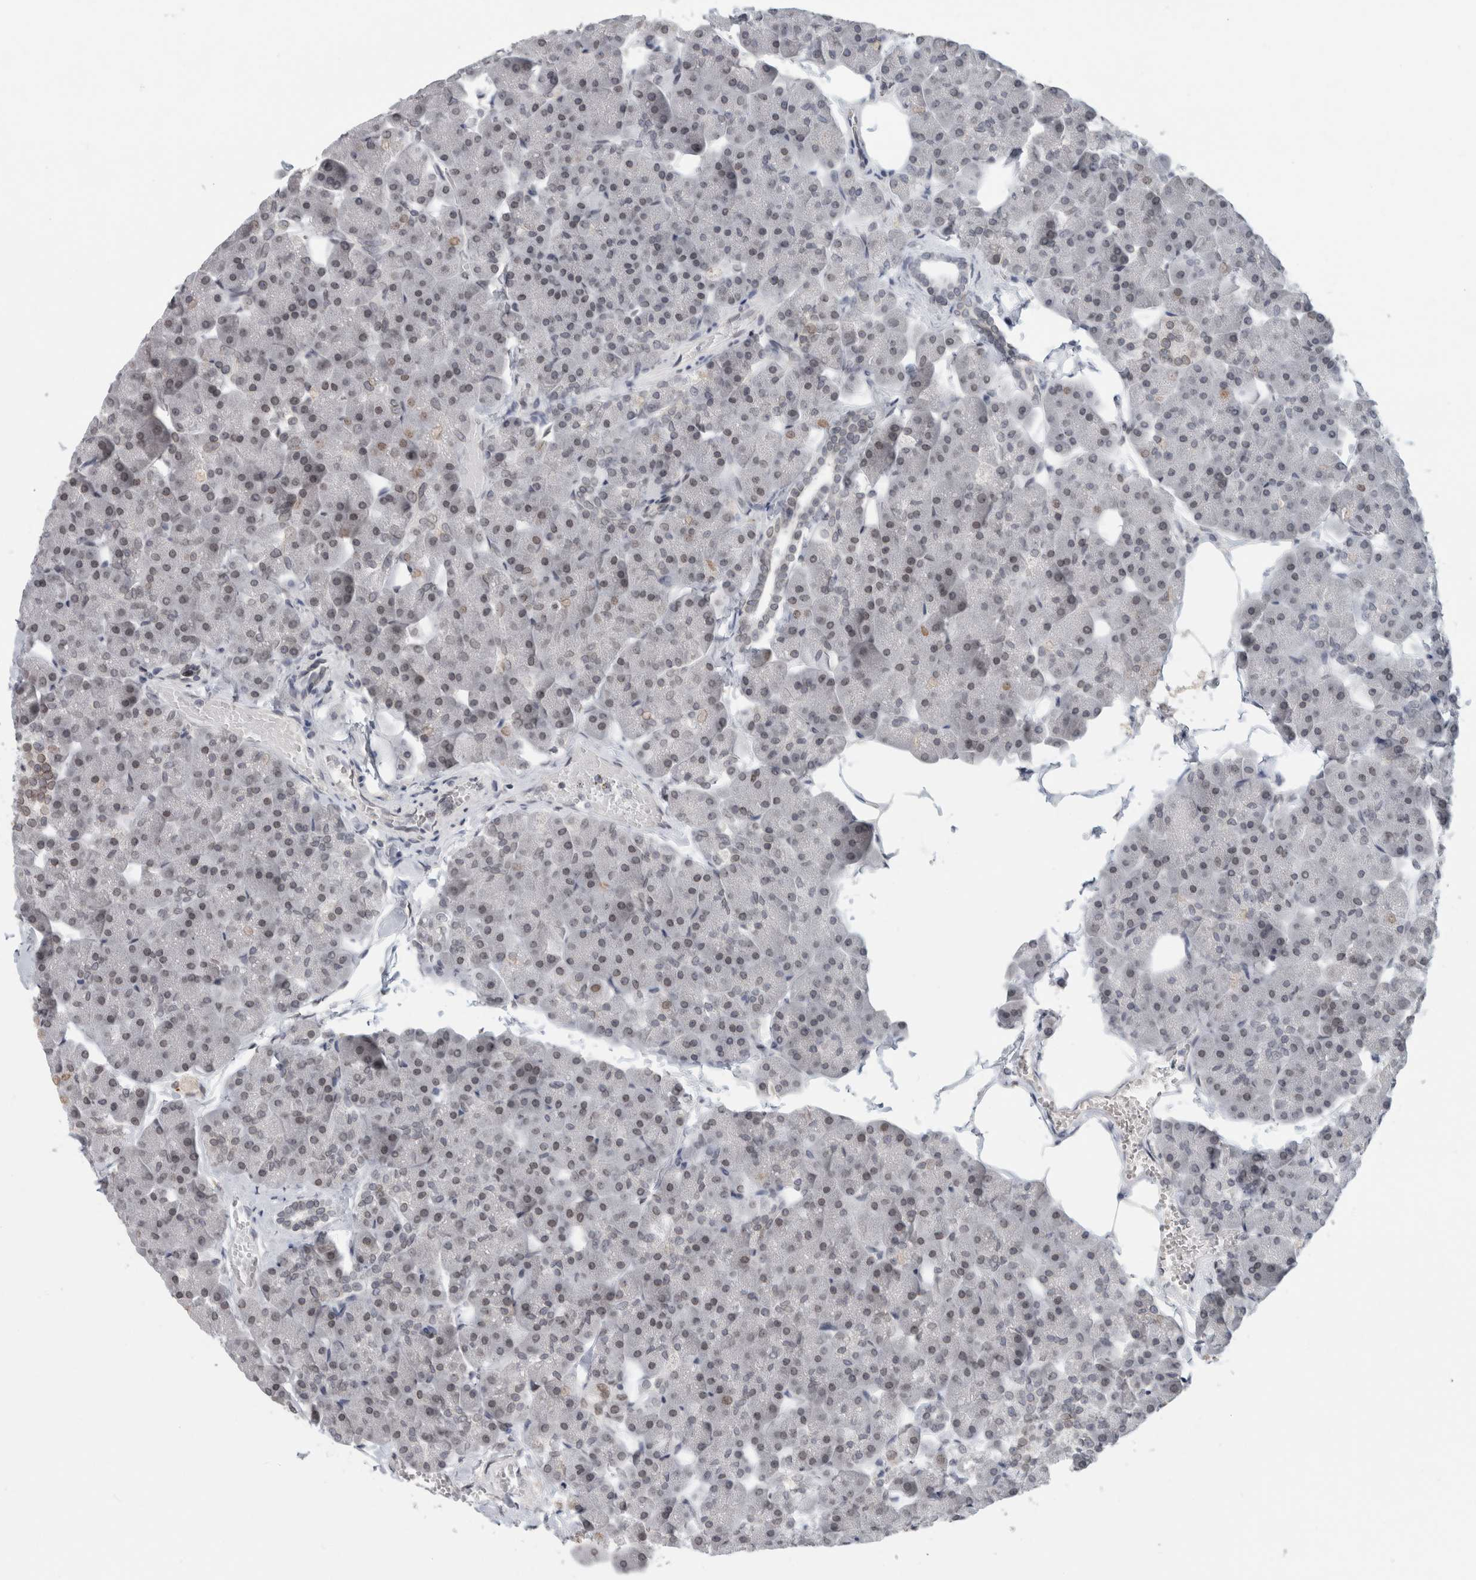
{"staining": {"intensity": "negative", "quantity": "none", "location": "none"}, "tissue": "pancreas", "cell_type": "Exocrine glandular cells", "image_type": "normal", "snomed": [{"axis": "morphology", "description": "Normal tissue, NOS"}, {"axis": "topography", "description": "Pancreas"}], "caption": "DAB (3,3'-diaminobenzidine) immunohistochemical staining of normal pancreas reveals no significant staining in exocrine glandular cells.", "gene": "ZNF770", "patient": {"sex": "male", "age": 35}}